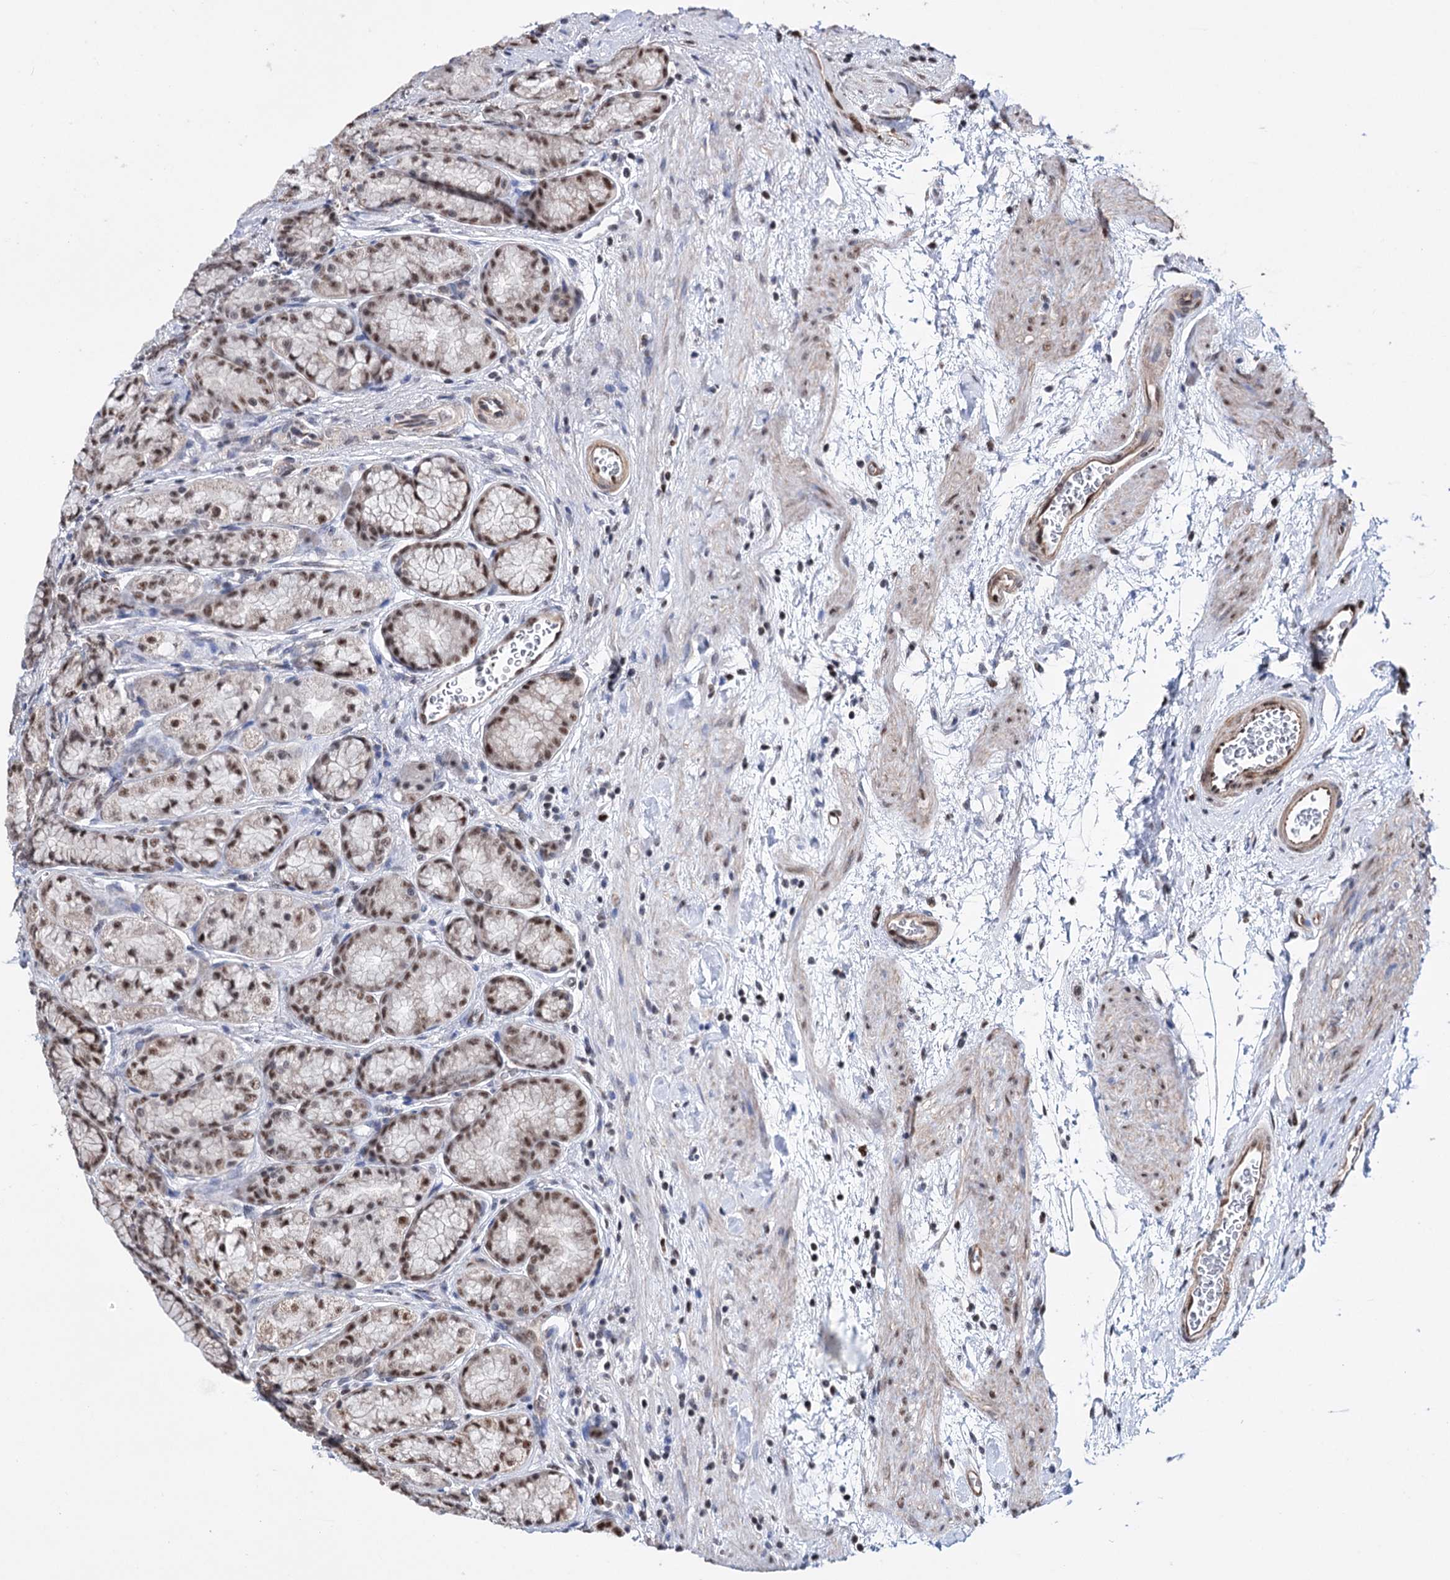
{"staining": {"intensity": "moderate", "quantity": ">75%", "location": "nuclear"}, "tissue": "stomach", "cell_type": "Glandular cells", "image_type": "normal", "snomed": [{"axis": "morphology", "description": "Normal tissue, NOS"}, {"axis": "morphology", "description": "Adenocarcinoma, NOS"}, {"axis": "morphology", "description": "Adenocarcinoma, High grade"}, {"axis": "topography", "description": "Stomach, upper"}, {"axis": "topography", "description": "Stomach"}], "caption": "Immunohistochemistry (IHC) staining of unremarkable stomach, which displays medium levels of moderate nuclear expression in approximately >75% of glandular cells indicating moderate nuclear protein positivity. The staining was performed using DAB (brown) for protein detection and nuclei were counterstained in hematoxylin (blue).", "gene": "CHMP7", "patient": {"sex": "female", "age": 65}}